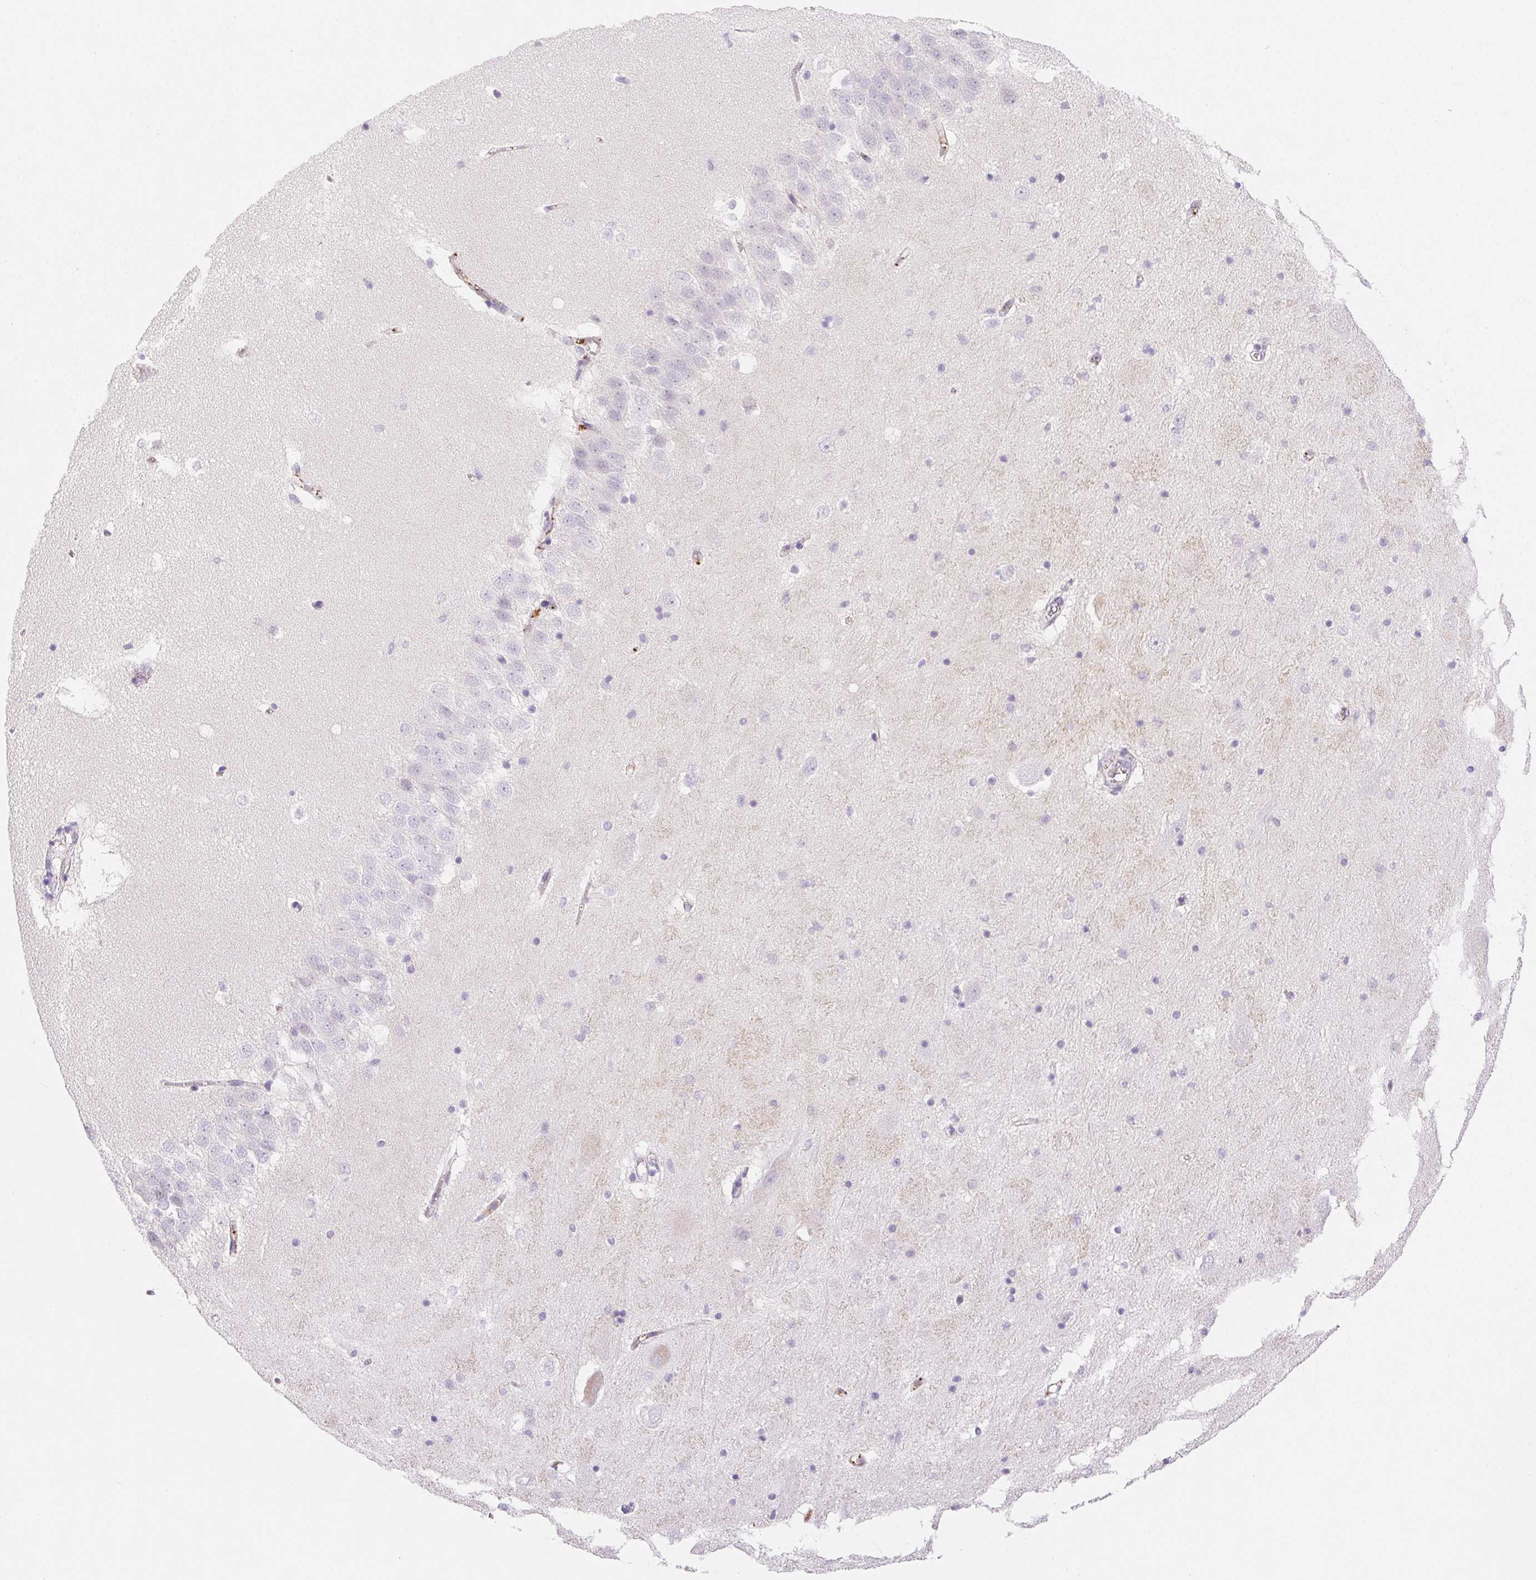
{"staining": {"intensity": "negative", "quantity": "none", "location": "none"}, "tissue": "hippocampus", "cell_type": "Glial cells", "image_type": "normal", "snomed": [{"axis": "morphology", "description": "Normal tissue, NOS"}, {"axis": "topography", "description": "Hippocampus"}], "caption": "This micrograph is of benign hippocampus stained with immunohistochemistry (IHC) to label a protein in brown with the nuclei are counter-stained blue. There is no expression in glial cells.", "gene": "FGA", "patient": {"sex": "male", "age": 58}}